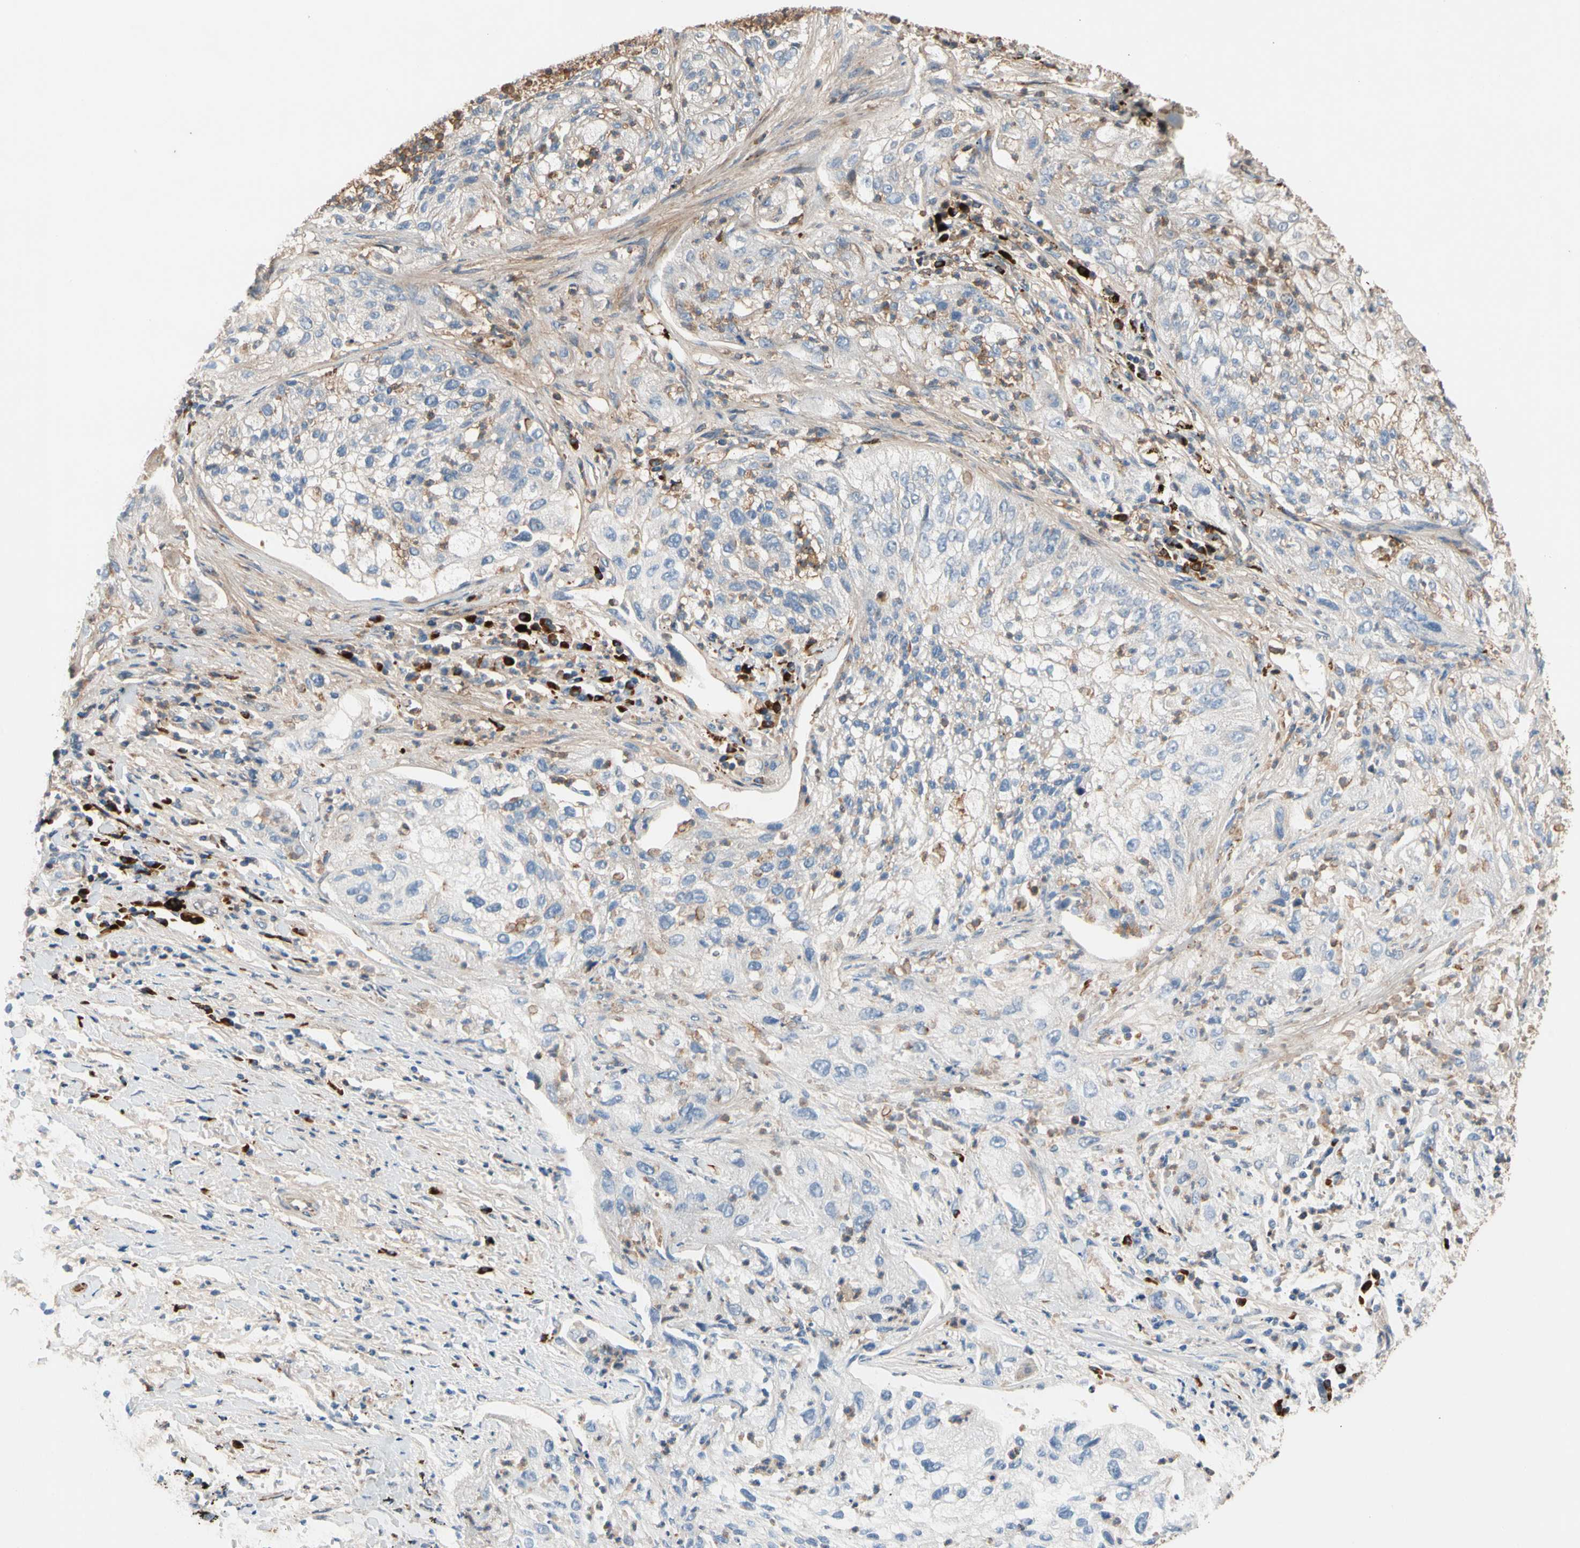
{"staining": {"intensity": "weak", "quantity": "<25%", "location": "cytoplasmic/membranous"}, "tissue": "lung cancer", "cell_type": "Tumor cells", "image_type": "cancer", "snomed": [{"axis": "morphology", "description": "Inflammation, NOS"}, {"axis": "morphology", "description": "Squamous cell carcinoma, NOS"}, {"axis": "topography", "description": "Lymph node"}, {"axis": "topography", "description": "Soft tissue"}, {"axis": "topography", "description": "Lung"}], "caption": "Human squamous cell carcinoma (lung) stained for a protein using immunohistochemistry (IHC) shows no expression in tumor cells.", "gene": "FGD6", "patient": {"sex": "male", "age": 66}}